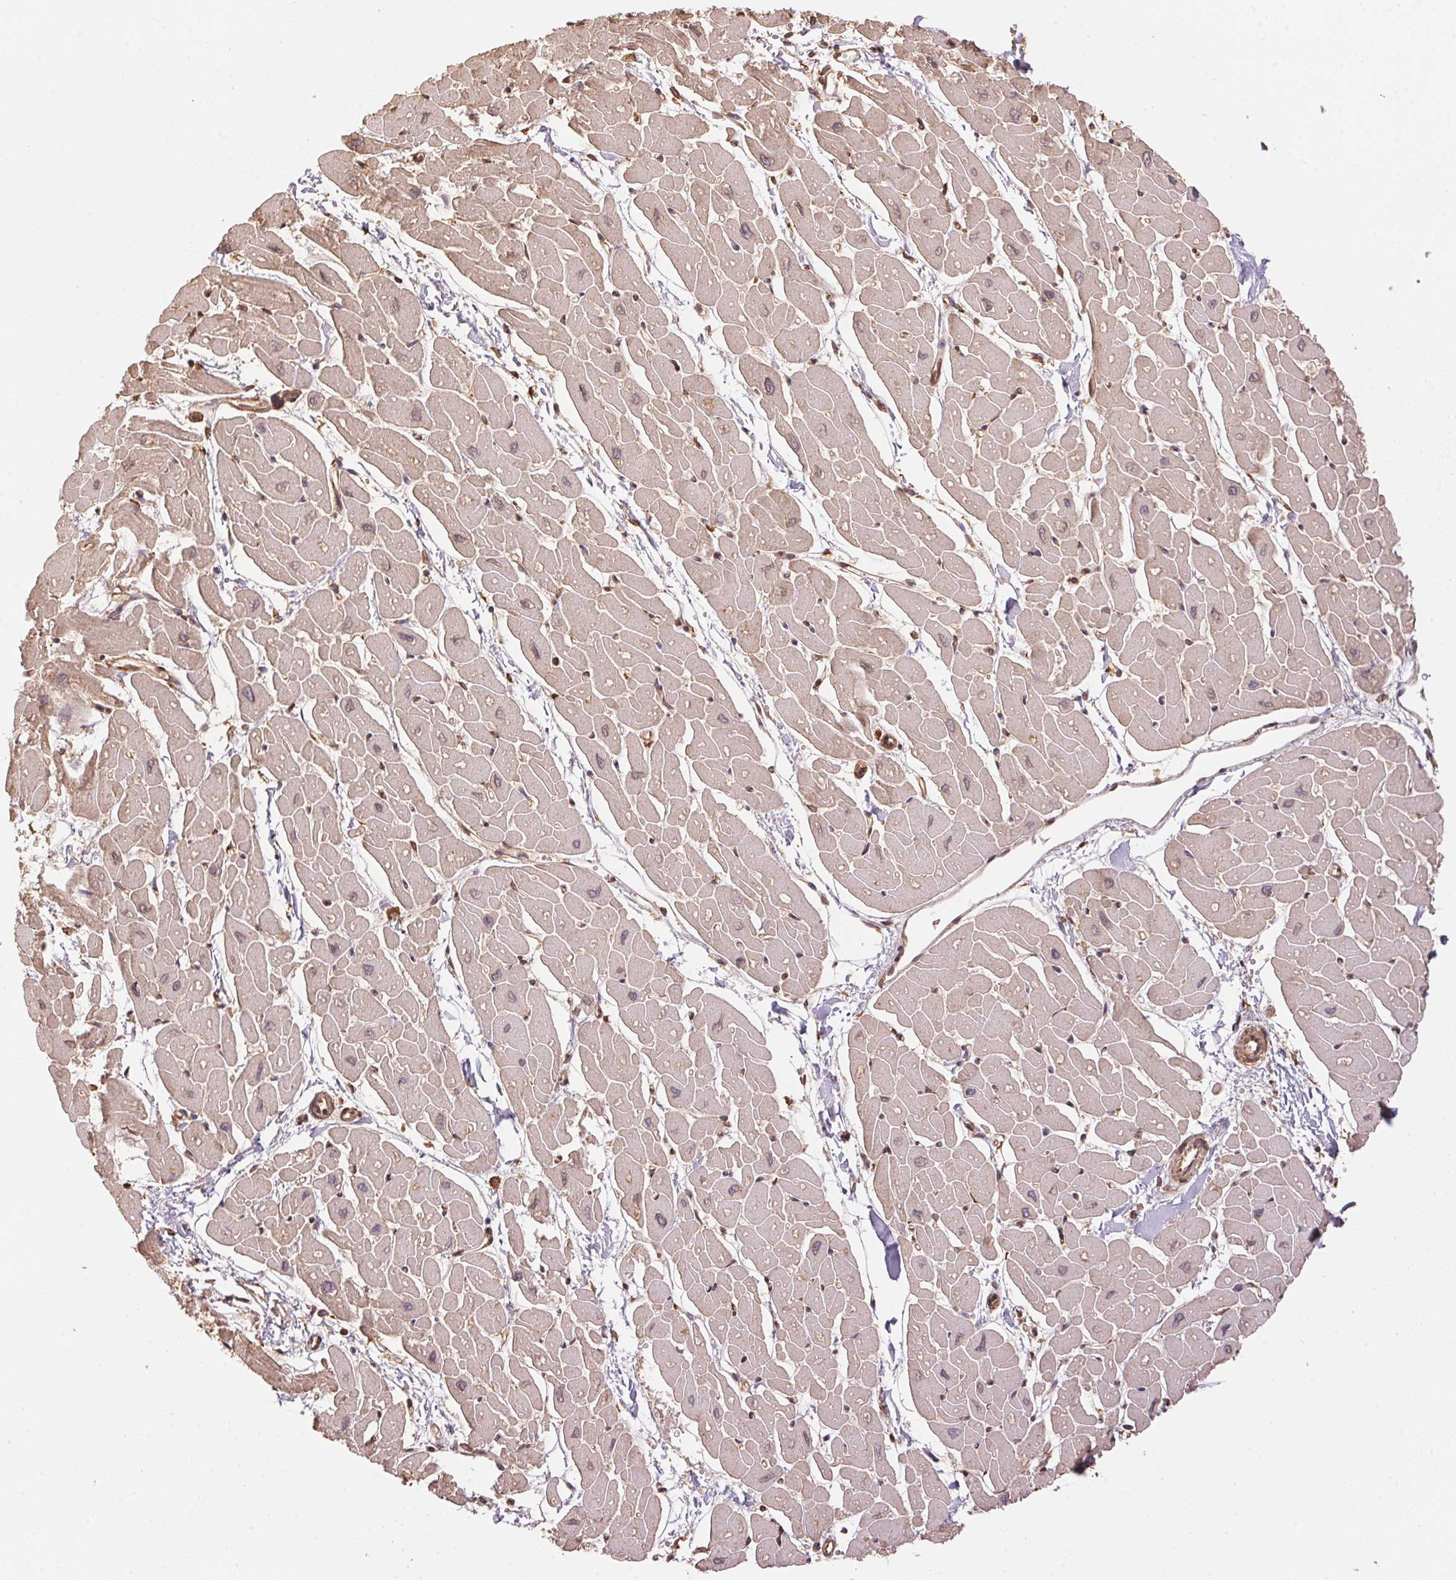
{"staining": {"intensity": "moderate", "quantity": "25%-75%", "location": "cytoplasmic/membranous"}, "tissue": "heart muscle", "cell_type": "Cardiomyocytes", "image_type": "normal", "snomed": [{"axis": "morphology", "description": "Normal tissue, NOS"}, {"axis": "topography", "description": "Heart"}], "caption": "A high-resolution image shows immunohistochemistry (IHC) staining of unremarkable heart muscle, which exhibits moderate cytoplasmic/membranous expression in about 25%-75% of cardiomyocytes. The protein of interest is stained brown, and the nuclei are stained in blue (DAB (3,3'-diaminobenzidine) IHC with brightfield microscopy, high magnification).", "gene": "C6orf163", "patient": {"sex": "male", "age": 57}}